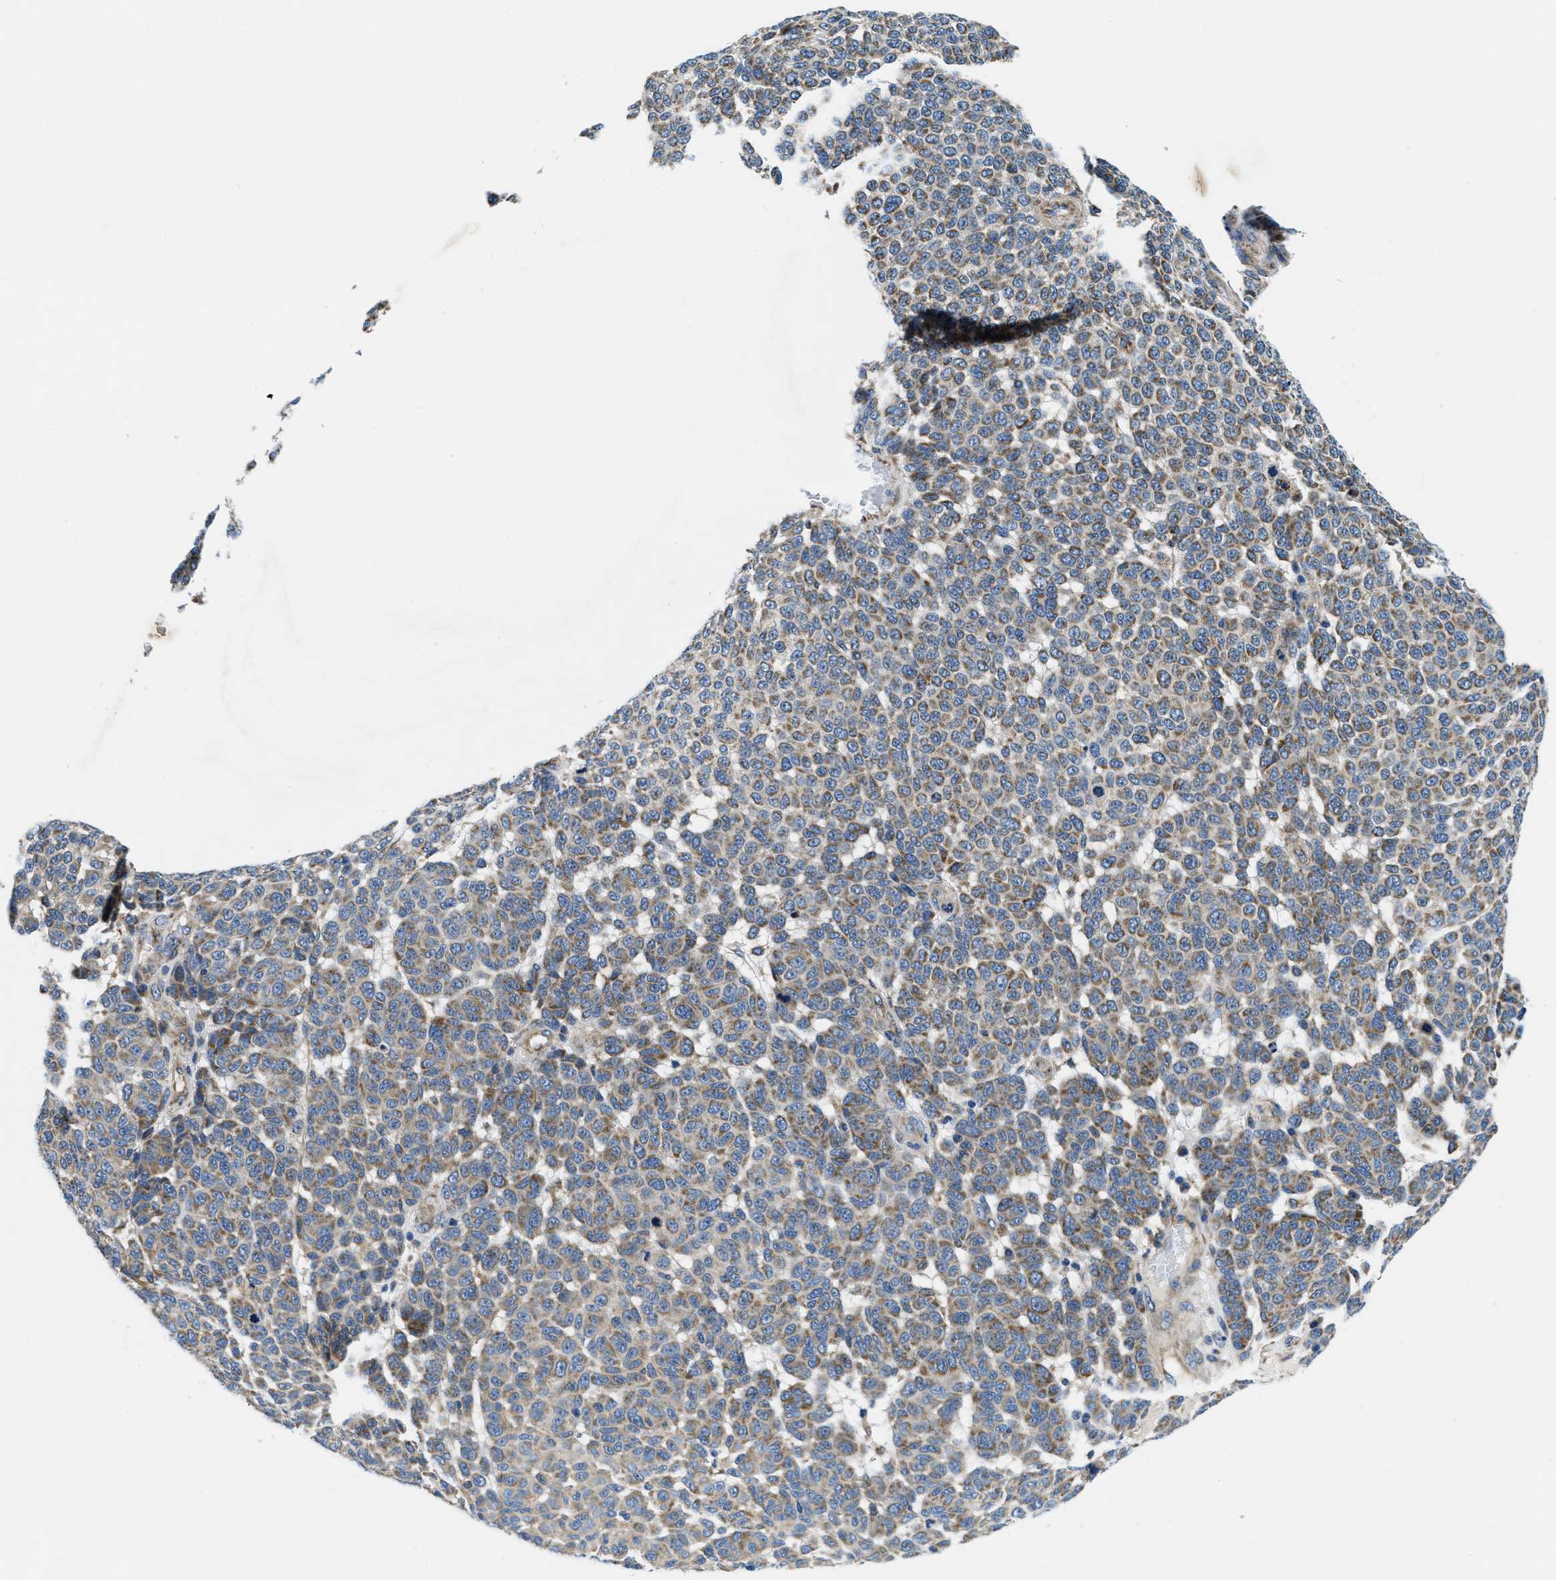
{"staining": {"intensity": "moderate", "quantity": ">75%", "location": "cytoplasmic/membranous"}, "tissue": "melanoma", "cell_type": "Tumor cells", "image_type": "cancer", "snomed": [{"axis": "morphology", "description": "Malignant melanoma, NOS"}, {"axis": "topography", "description": "Skin"}], "caption": "About >75% of tumor cells in human malignant melanoma exhibit moderate cytoplasmic/membranous protein staining as visualized by brown immunohistochemical staining.", "gene": "SAMD4B", "patient": {"sex": "male", "age": 59}}